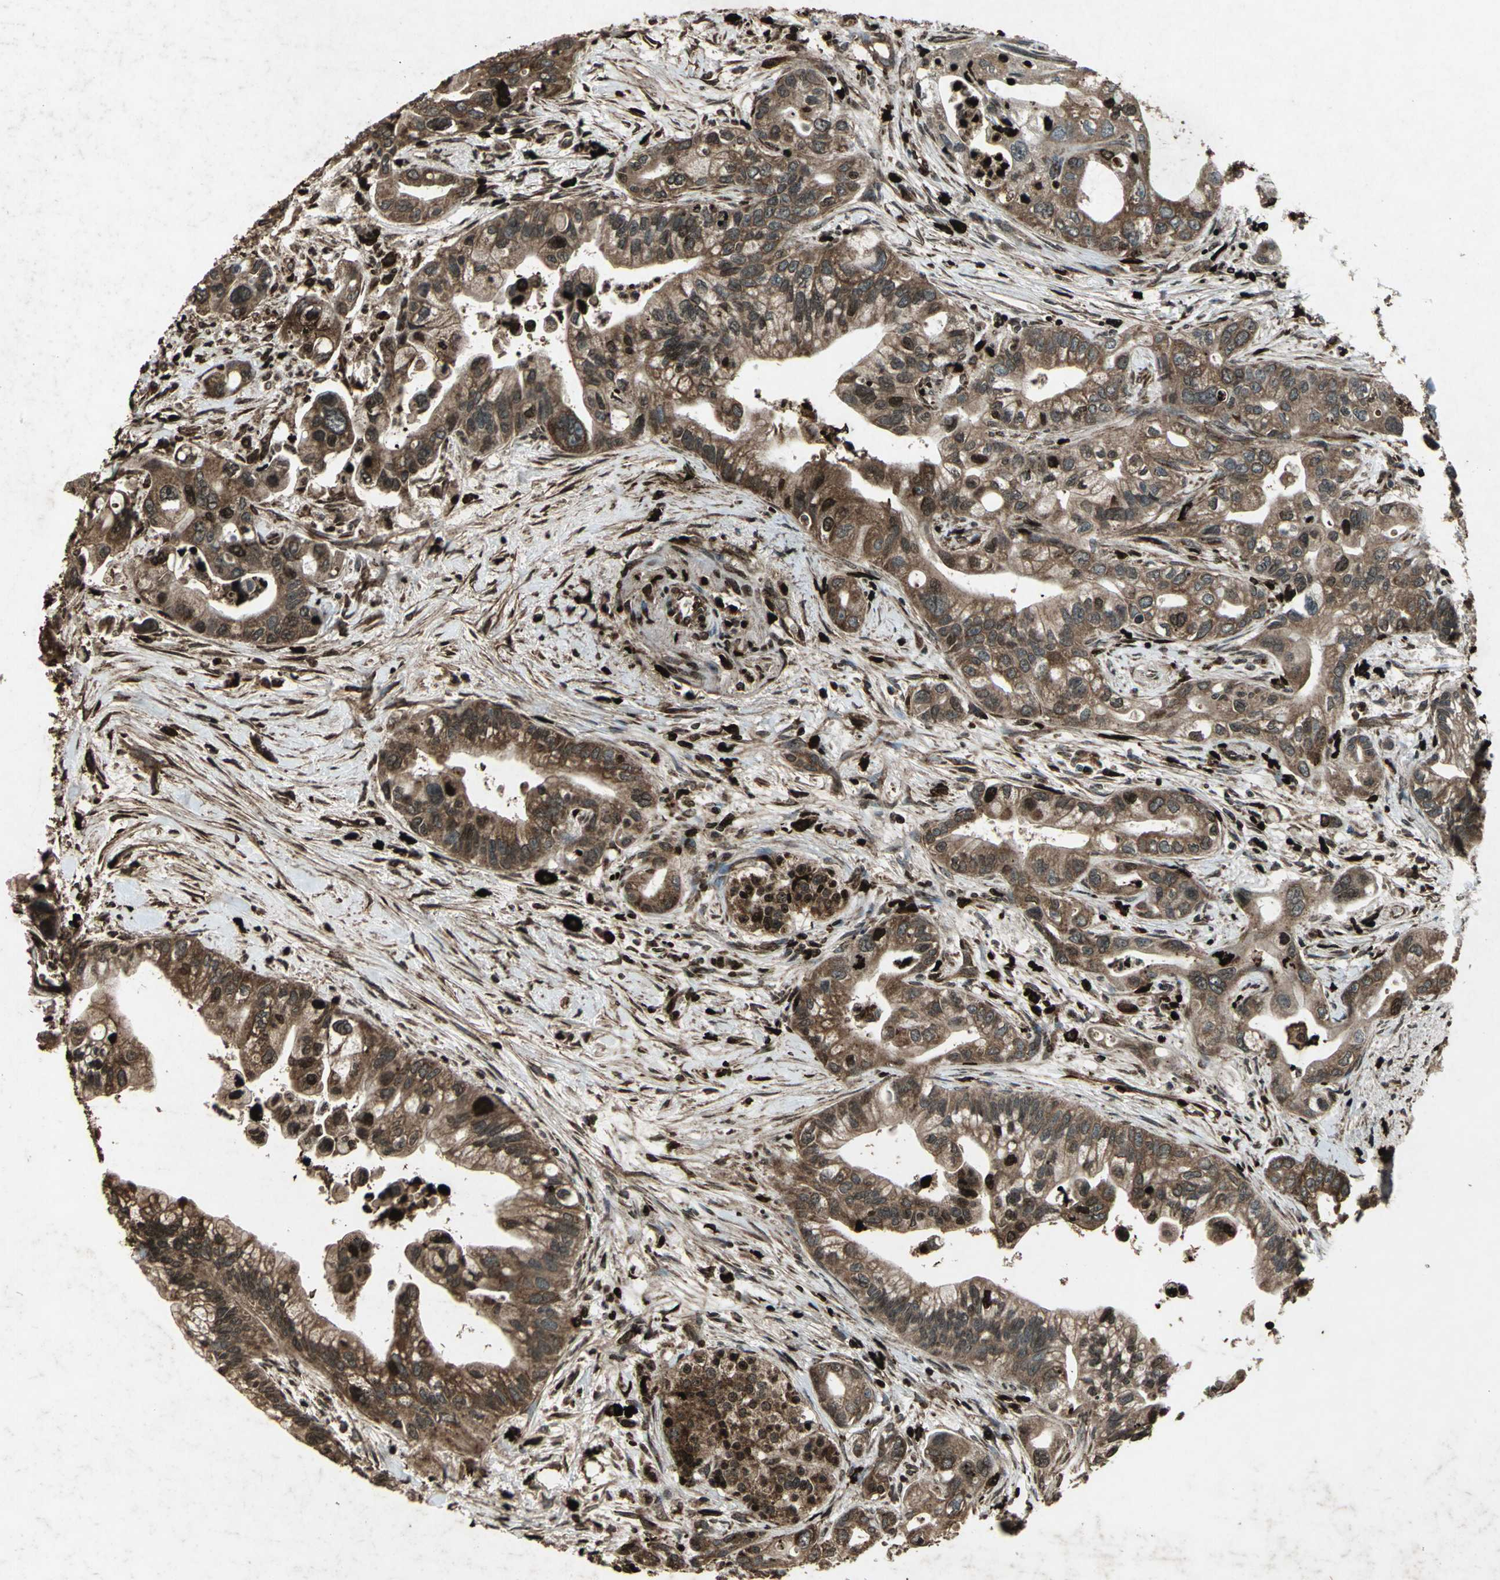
{"staining": {"intensity": "strong", "quantity": ">75%", "location": "cytoplasmic/membranous,nuclear"}, "tissue": "pancreatic cancer", "cell_type": "Tumor cells", "image_type": "cancer", "snomed": [{"axis": "morphology", "description": "Adenocarcinoma, NOS"}, {"axis": "topography", "description": "Pancreas"}], "caption": "The micrograph shows immunohistochemical staining of adenocarcinoma (pancreatic). There is strong cytoplasmic/membranous and nuclear expression is seen in approximately >75% of tumor cells.", "gene": "SEPTIN4", "patient": {"sex": "male", "age": 70}}